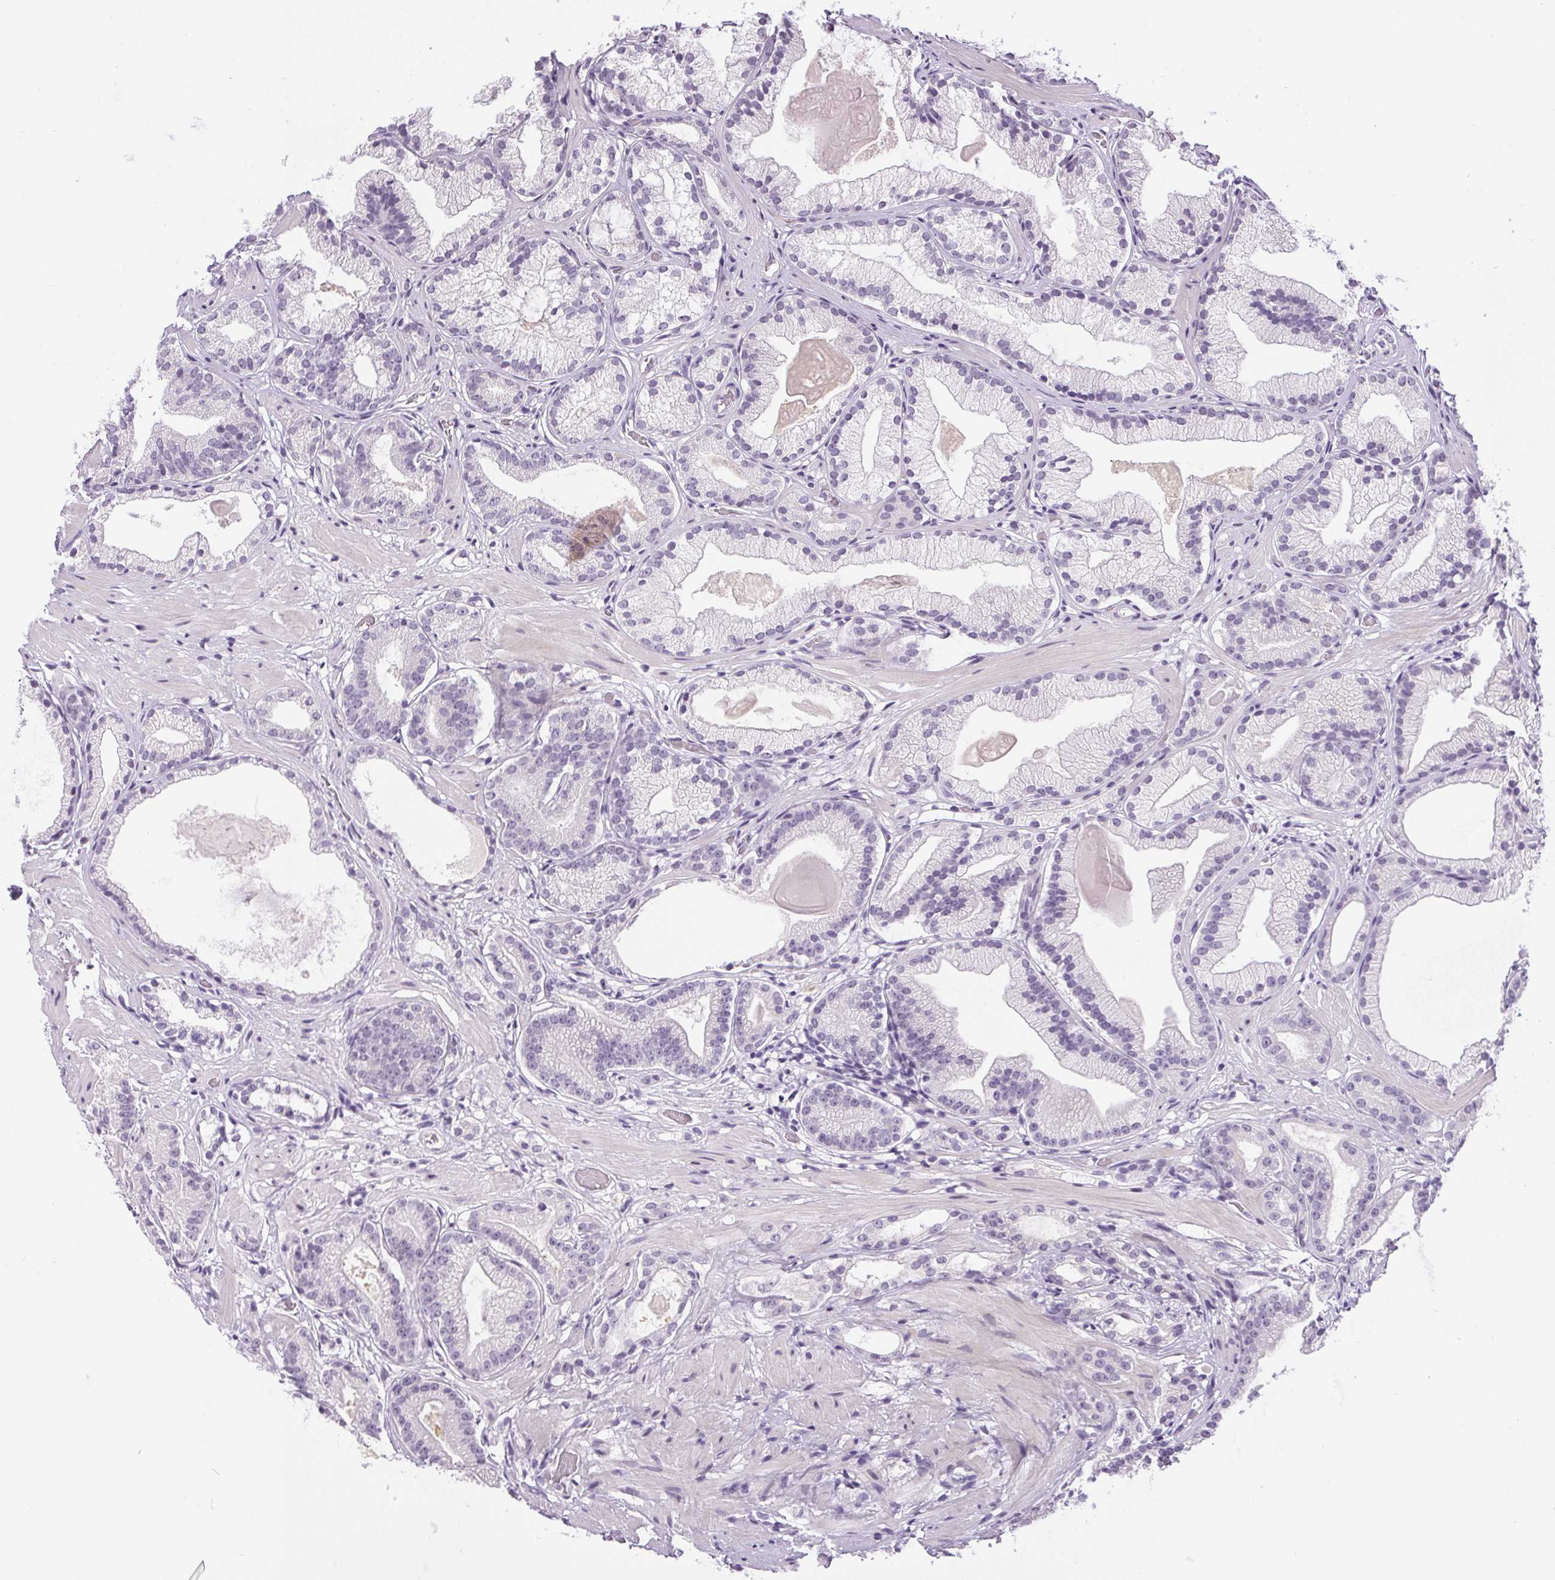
{"staining": {"intensity": "negative", "quantity": "none", "location": "none"}, "tissue": "prostate cancer", "cell_type": "Tumor cells", "image_type": "cancer", "snomed": [{"axis": "morphology", "description": "Adenocarcinoma, Low grade"}, {"axis": "topography", "description": "Prostate"}], "caption": "Immunohistochemical staining of prostate adenocarcinoma (low-grade) exhibits no significant expression in tumor cells. Nuclei are stained in blue.", "gene": "GSDMC", "patient": {"sex": "male", "age": 57}}